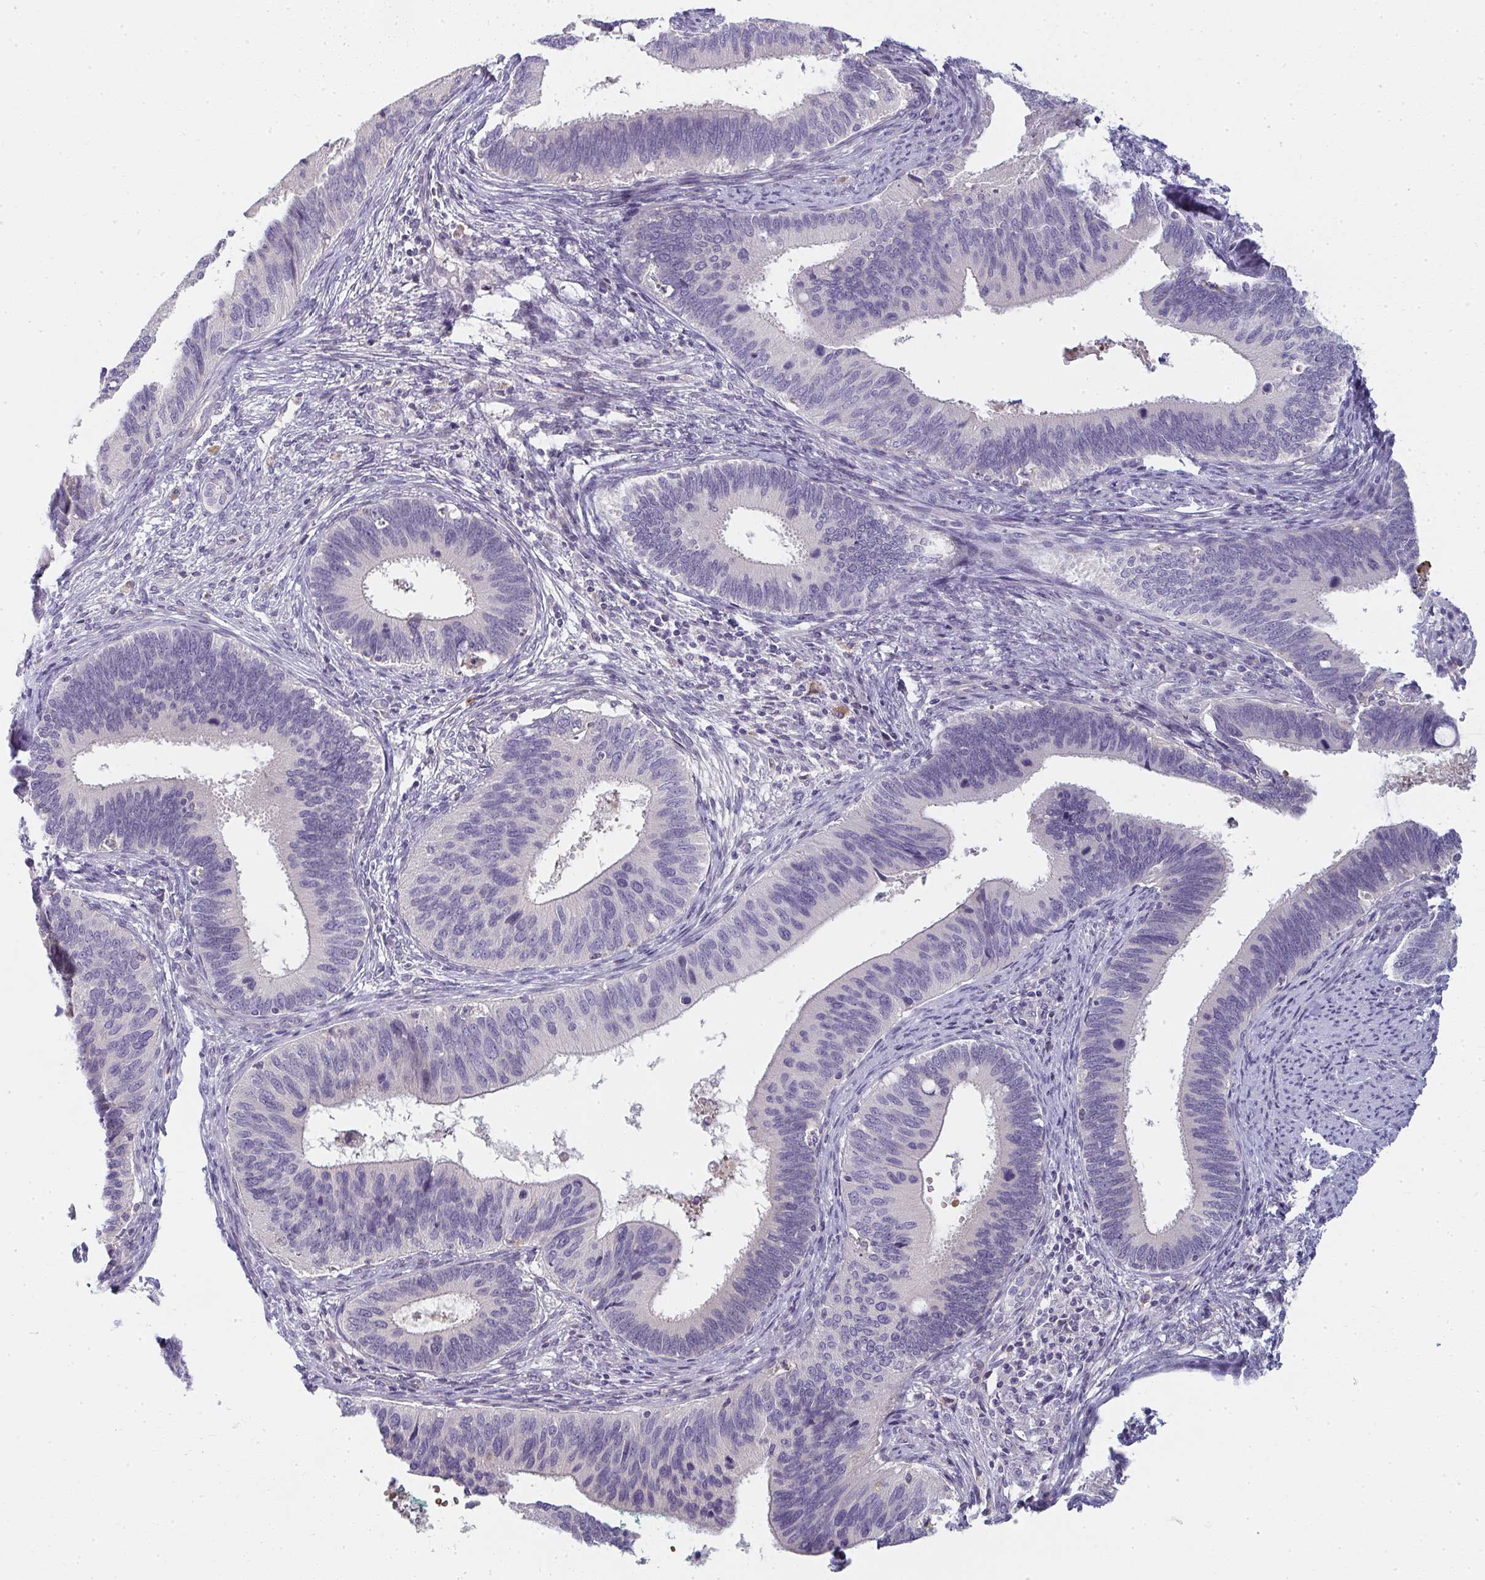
{"staining": {"intensity": "negative", "quantity": "none", "location": "none"}, "tissue": "cervical cancer", "cell_type": "Tumor cells", "image_type": "cancer", "snomed": [{"axis": "morphology", "description": "Adenocarcinoma, NOS"}, {"axis": "topography", "description": "Cervix"}], "caption": "Immunohistochemical staining of cervical cancer (adenocarcinoma) shows no significant staining in tumor cells.", "gene": "SHB", "patient": {"sex": "female", "age": 42}}